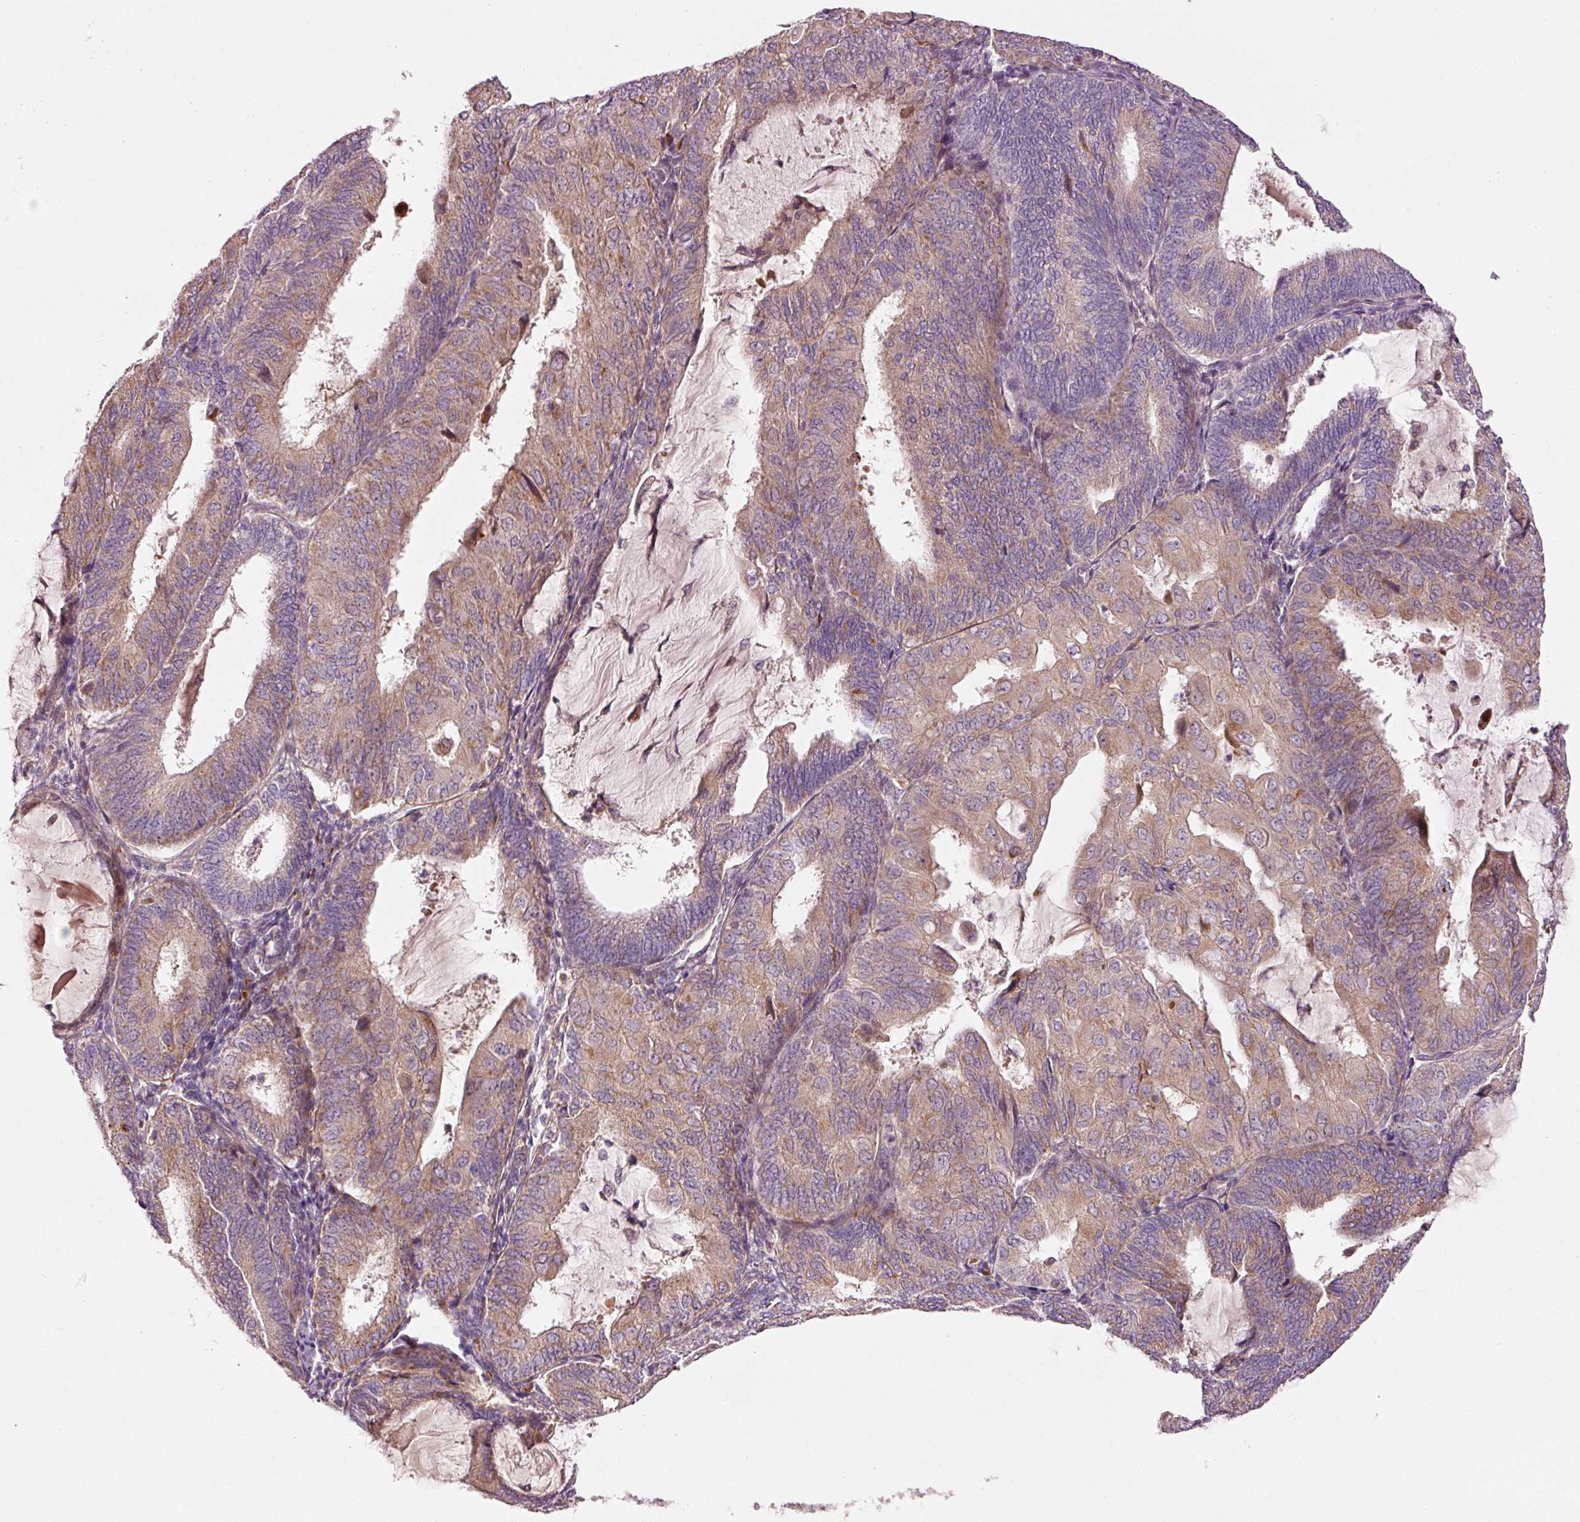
{"staining": {"intensity": "moderate", "quantity": ">75%", "location": "cytoplasmic/membranous"}, "tissue": "endometrial cancer", "cell_type": "Tumor cells", "image_type": "cancer", "snomed": [{"axis": "morphology", "description": "Adenocarcinoma, NOS"}, {"axis": "topography", "description": "Endometrium"}], "caption": "A photomicrograph of endometrial cancer (adenocarcinoma) stained for a protein reveals moderate cytoplasmic/membranous brown staining in tumor cells.", "gene": "KLHL21", "patient": {"sex": "female", "age": 81}}